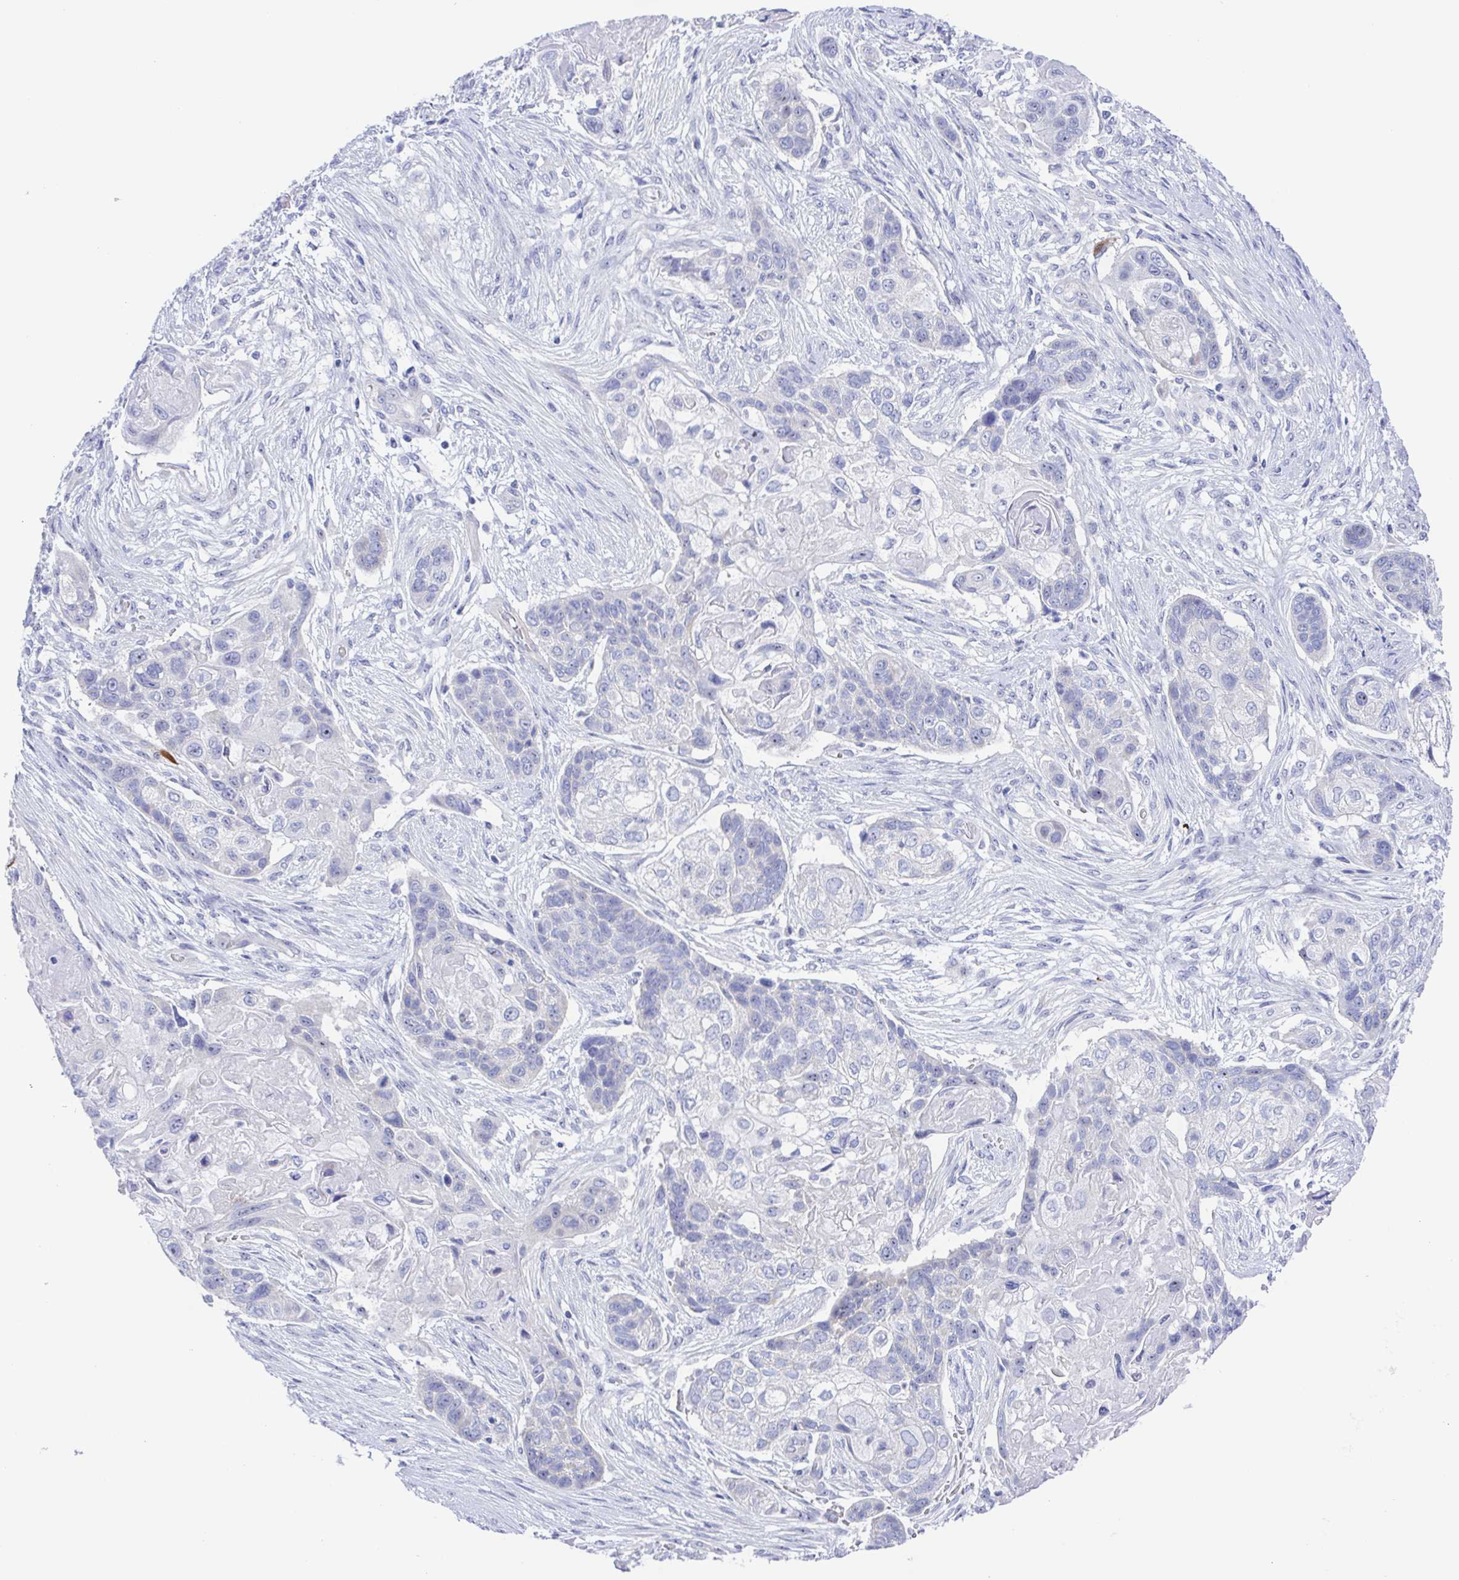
{"staining": {"intensity": "negative", "quantity": "none", "location": "none"}, "tissue": "lung cancer", "cell_type": "Tumor cells", "image_type": "cancer", "snomed": [{"axis": "morphology", "description": "Squamous cell carcinoma, NOS"}, {"axis": "topography", "description": "Lung"}], "caption": "Immunohistochemical staining of human lung cancer exhibits no significant expression in tumor cells. (DAB (3,3'-diaminobenzidine) IHC with hematoxylin counter stain).", "gene": "MUCL3", "patient": {"sex": "male", "age": 69}}